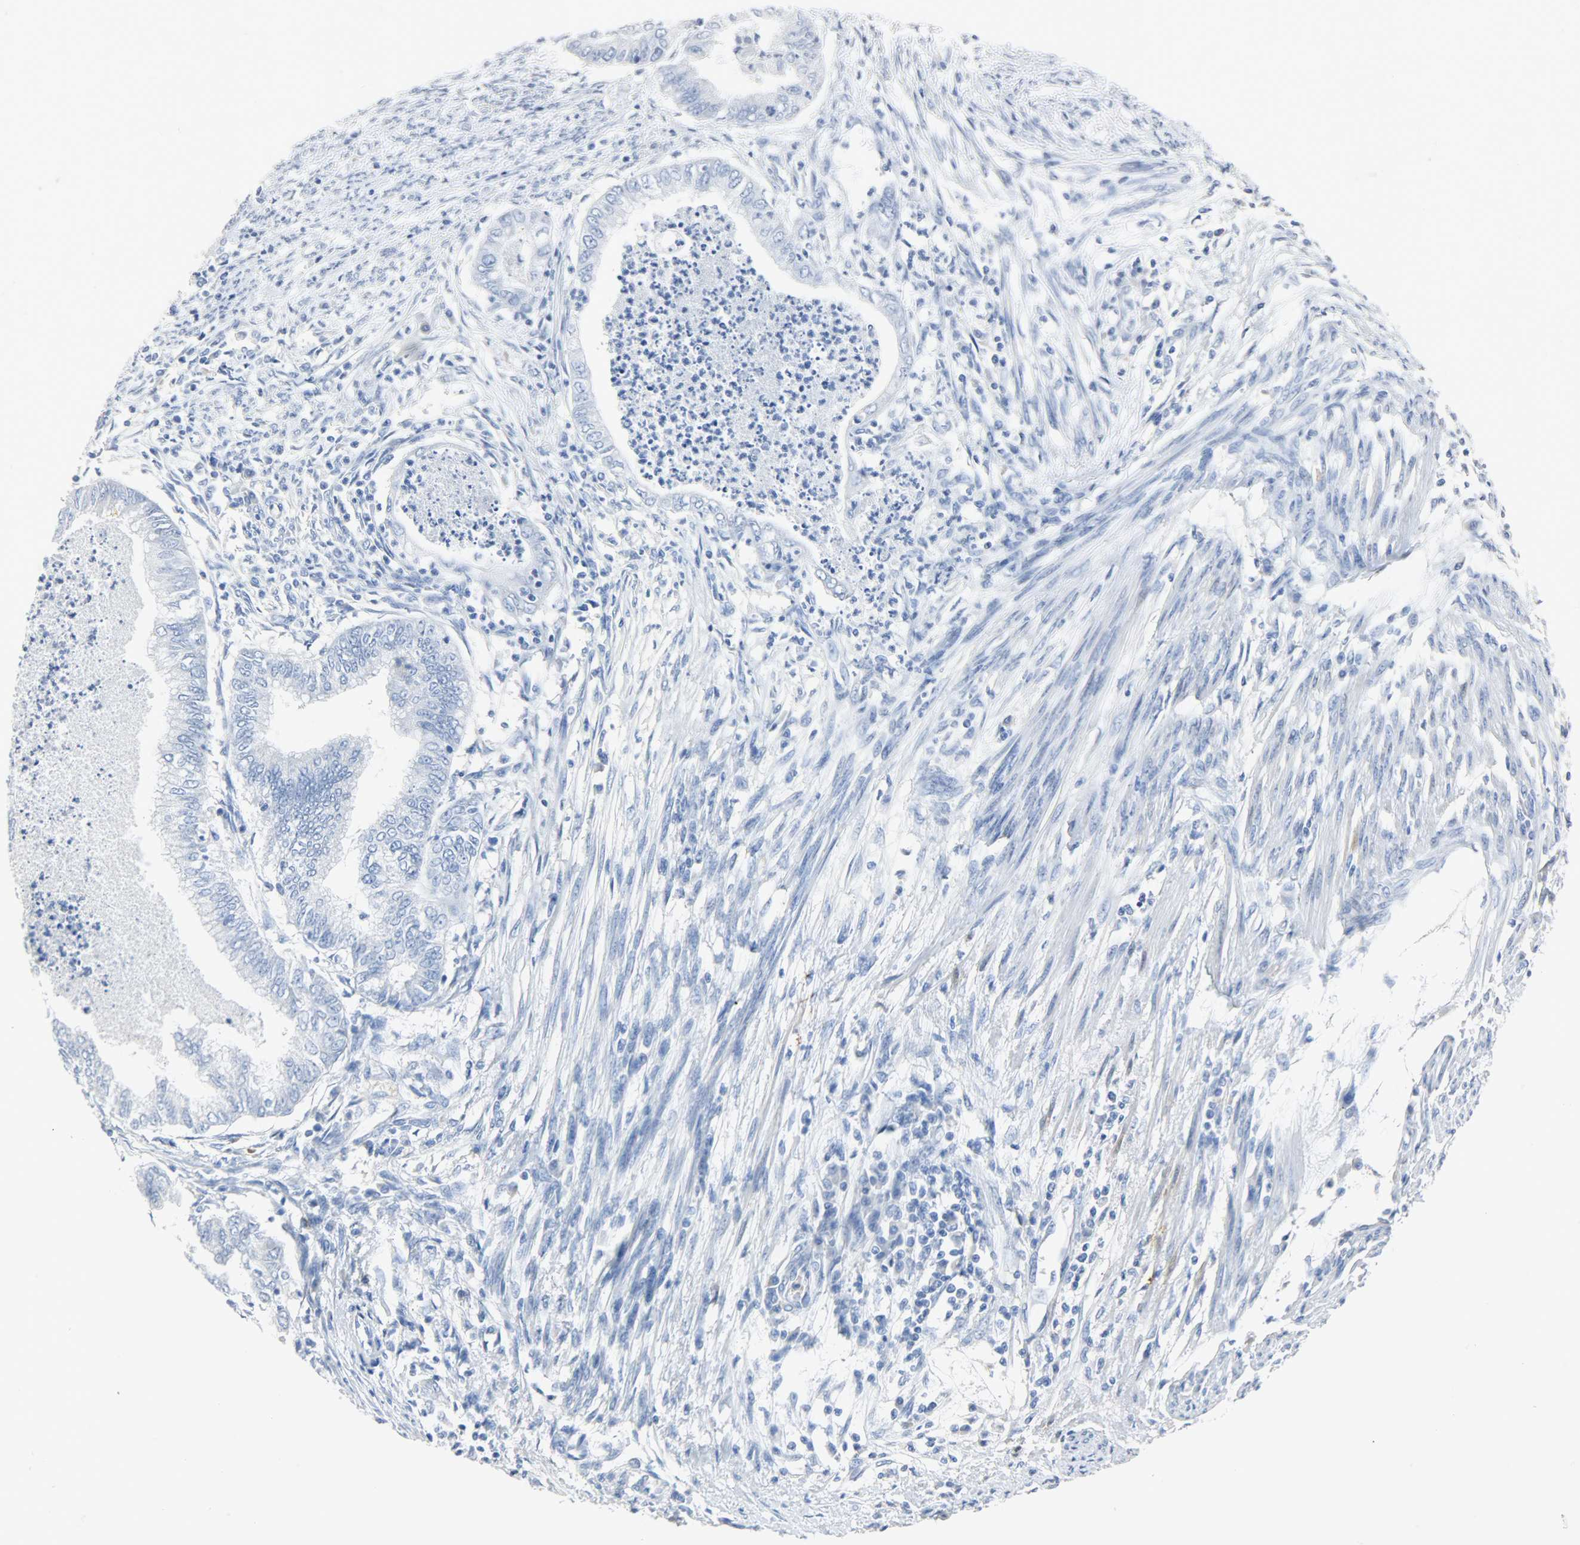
{"staining": {"intensity": "negative", "quantity": "none", "location": "none"}, "tissue": "endometrial cancer", "cell_type": "Tumor cells", "image_type": "cancer", "snomed": [{"axis": "morphology", "description": "Adenocarcinoma, NOS"}, {"axis": "topography", "description": "Endometrium"}], "caption": "Immunohistochemistry image of neoplastic tissue: human endometrial cancer stained with DAB exhibits no significant protein positivity in tumor cells. The staining is performed using DAB brown chromogen with nuclei counter-stained in using hematoxylin.", "gene": "CA3", "patient": {"sex": "female", "age": 79}}